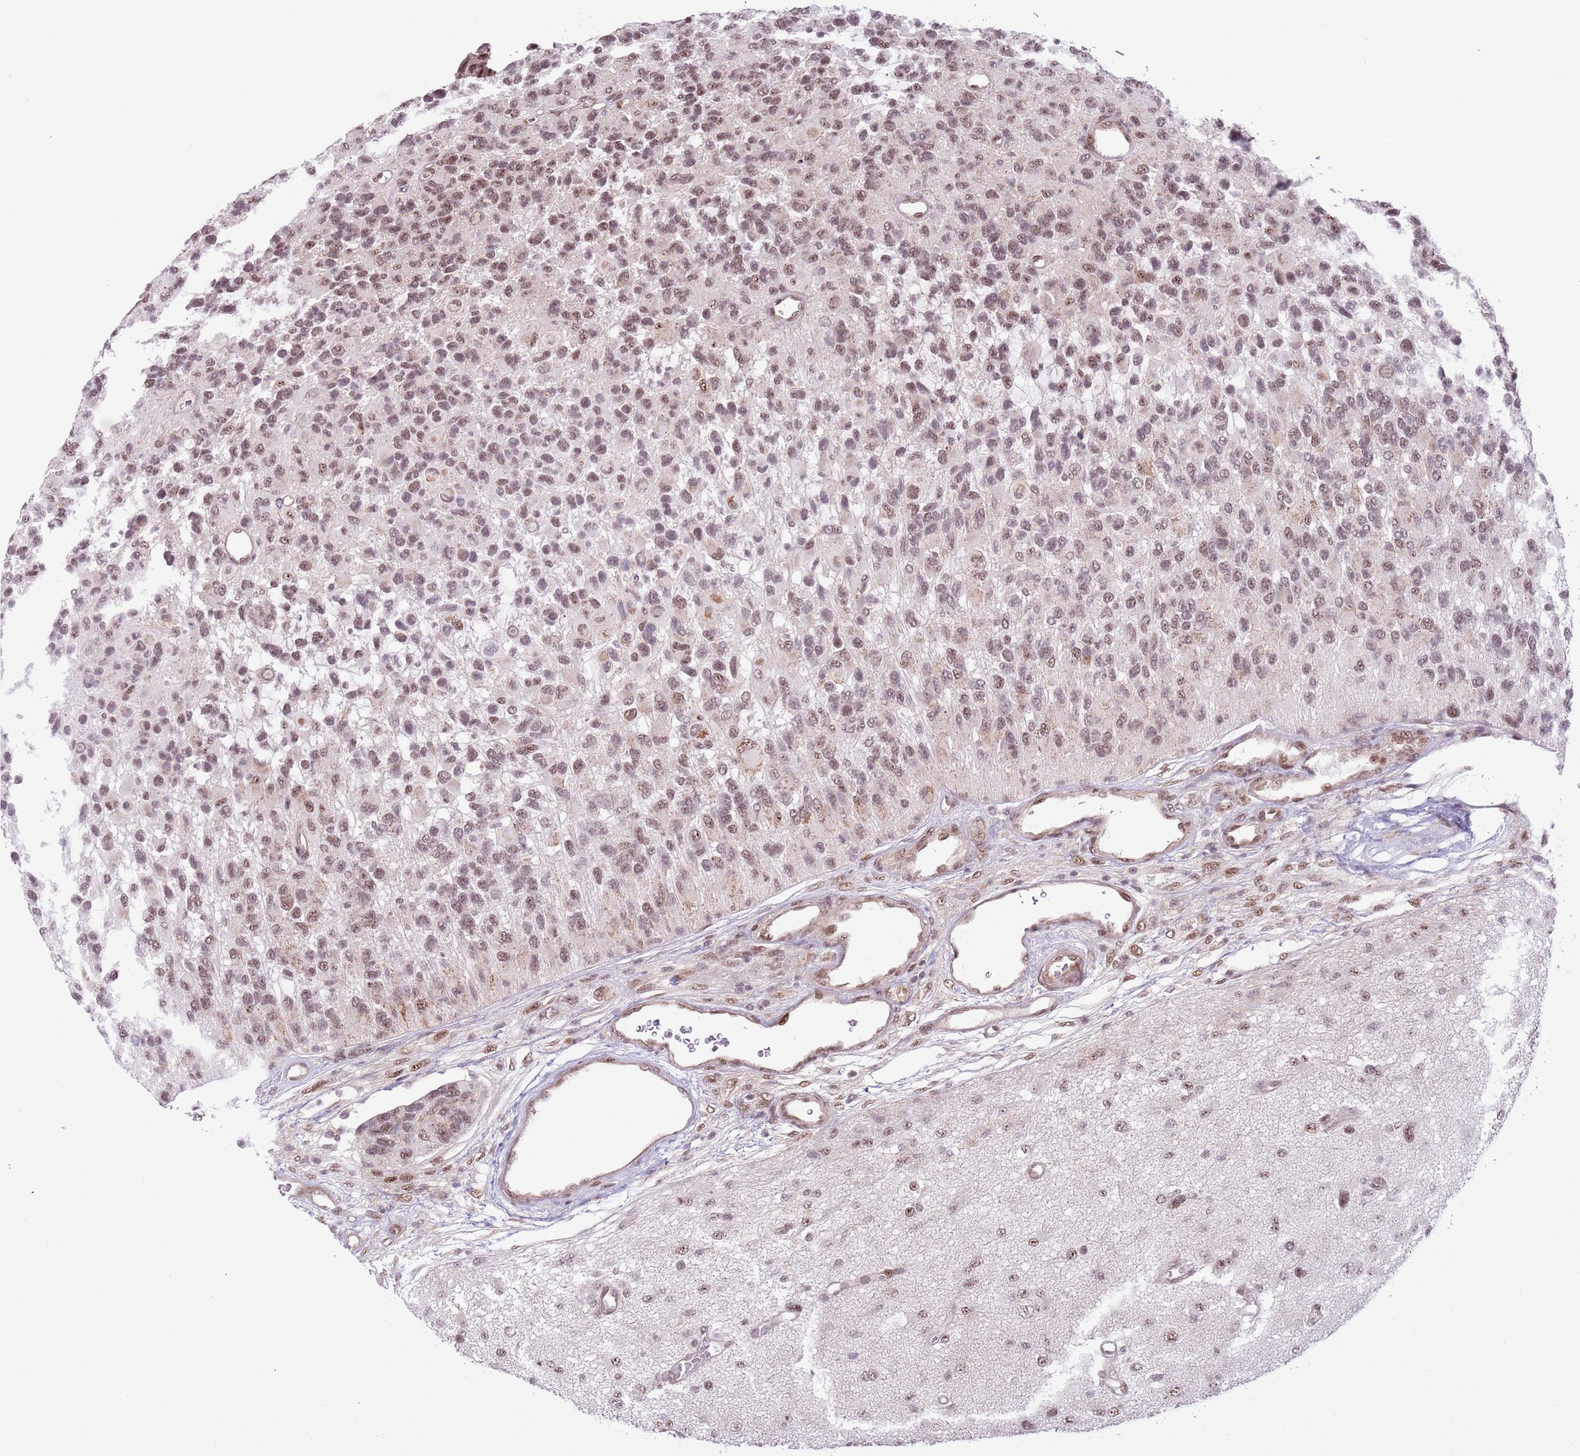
{"staining": {"intensity": "moderate", "quantity": ">75%", "location": "nuclear"}, "tissue": "glioma", "cell_type": "Tumor cells", "image_type": "cancer", "snomed": [{"axis": "morphology", "description": "Glioma, malignant, High grade"}, {"axis": "topography", "description": "Brain"}], "caption": "Tumor cells display medium levels of moderate nuclear staining in approximately >75% of cells in human glioma.", "gene": "SIPA1L3", "patient": {"sex": "male", "age": 77}}